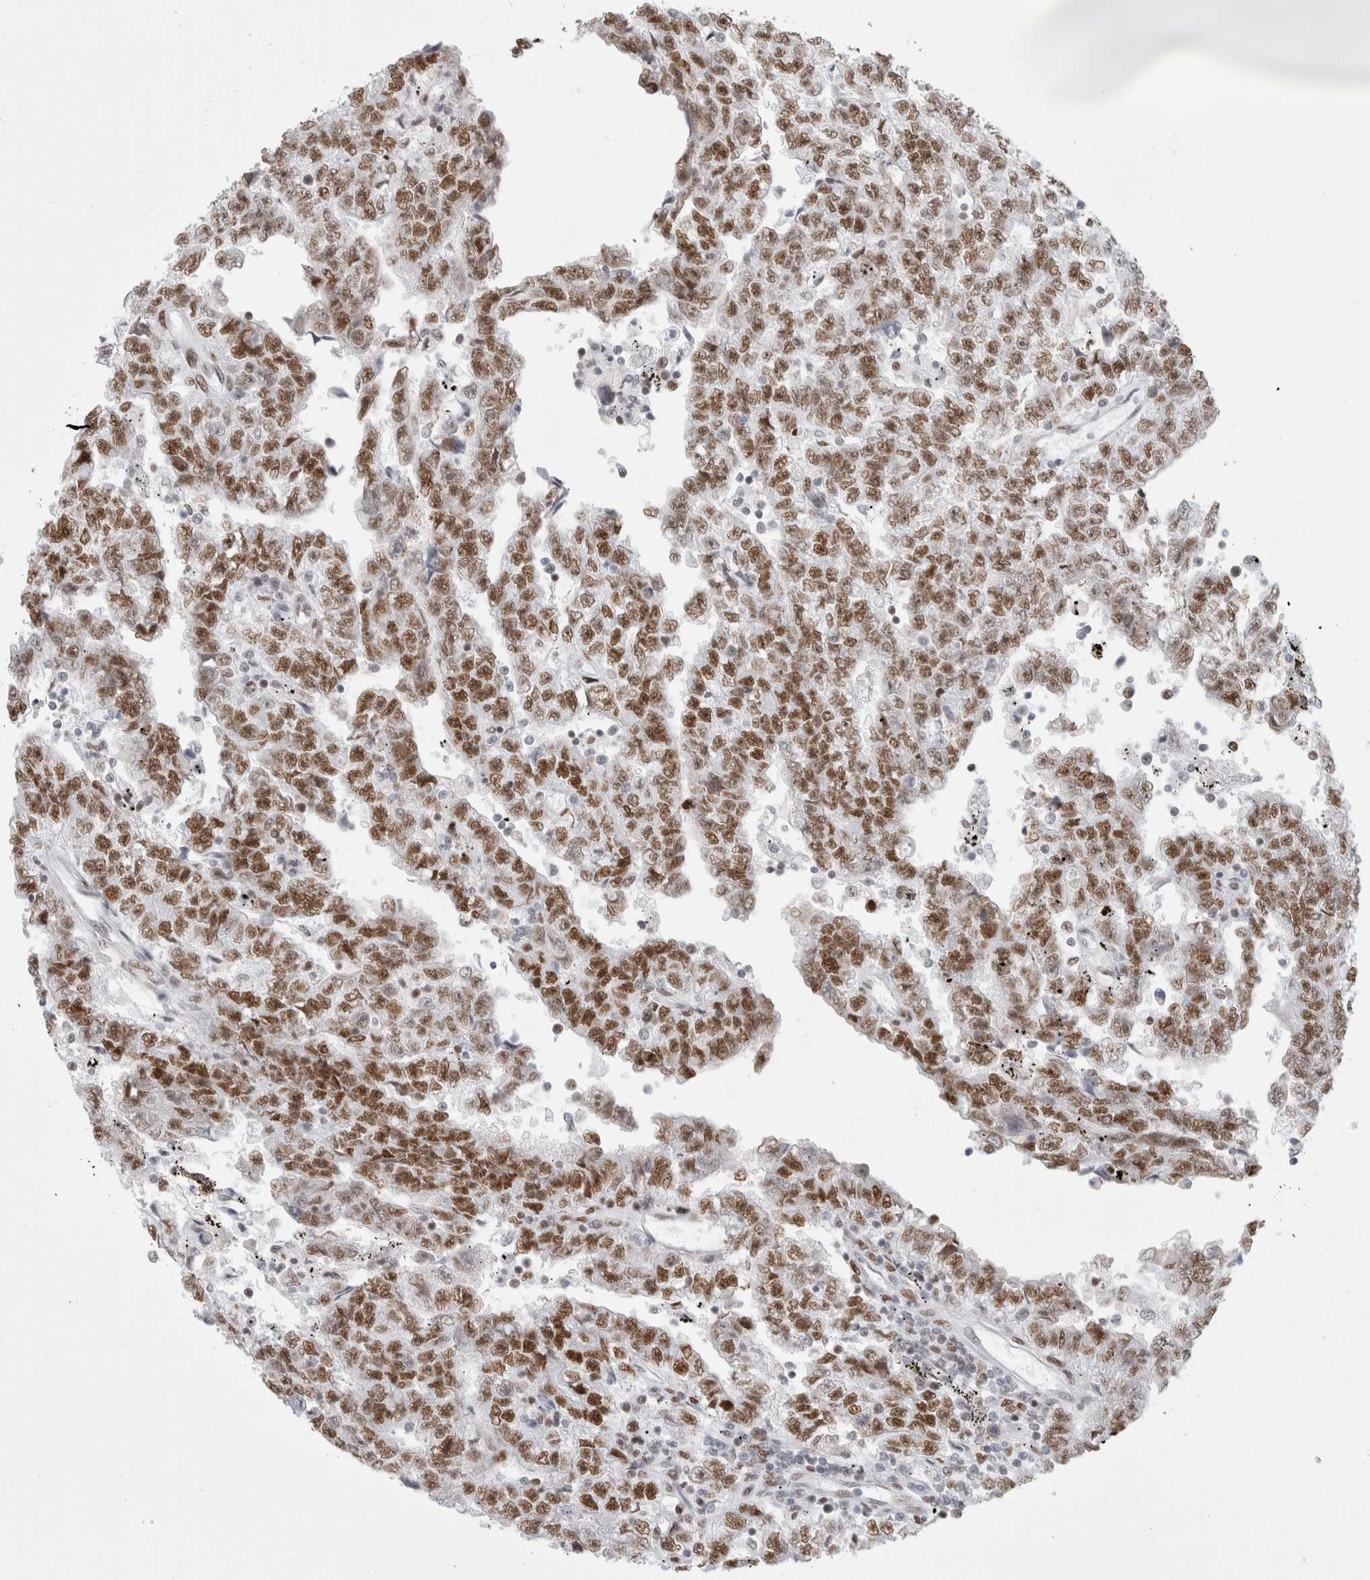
{"staining": {"intensity": "moderate", "quantity": ">75%", "location": "nuclear"}, "tissue": "testis cancer", "cell_type": "Tumor cells", "image_type": "cancer", "snomed": [{"axis": "morphology", "description": "Carcinoma, Embryonal, NOS"}, {"axis": "topography", "description": "Testis"}], "caption": "The immunohistochemical stain shows moderate nuclear staining in tumor cells of embryonal carcinoma (testis) tissue.", "gene": "SMARCC1", "patient": {"sex": "male", "age": 25}}